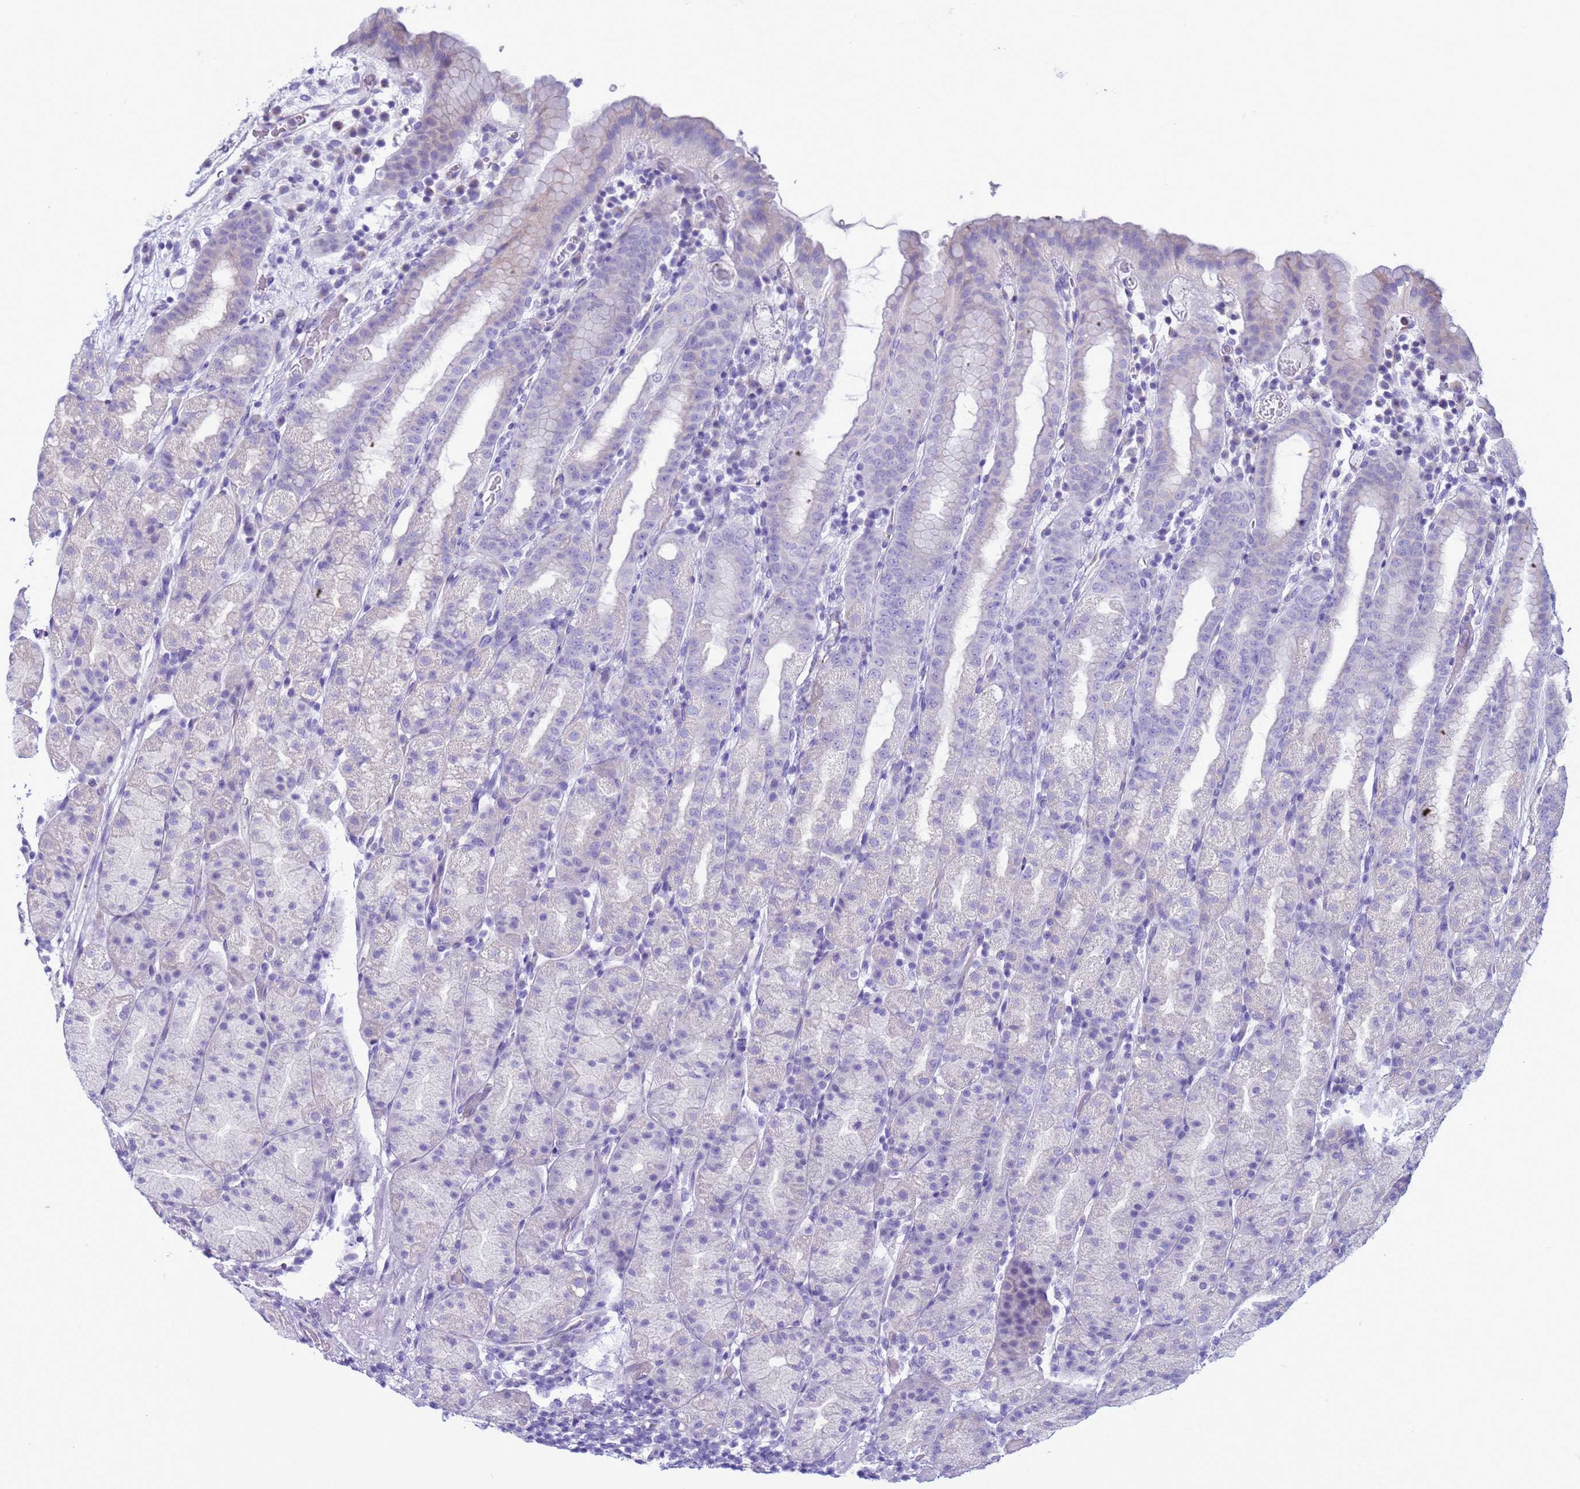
{"staining": {"intensity": "negative", "quantity": "none", "location": "none"}, "tissue": "stomach", "cell_type": "Glandular cells", "image_type": "normal", "snomed": [{"axis": "morphology", "description": "Normal tissue, NOS"}, {"axis": "topography", "description": "Stomach, upper"}, {"axis": "topography", "description": "Stomach, lower"}, {"axis": "topography", "description": "Small intestine"}], "caption": "Immunohistochemistry histopathology image of benign stomach: human stomach stained with DAB reveals no significant protein expression in glandular cells. (Stains: DAB (3,3'-diaminobenzidine) immunohistochemistry with hematoxylin counter stain, Microscopy: brightfield microscopy at high magnification).", "gene": "CST1", "patient": {"sex": "male", "age": 68}}